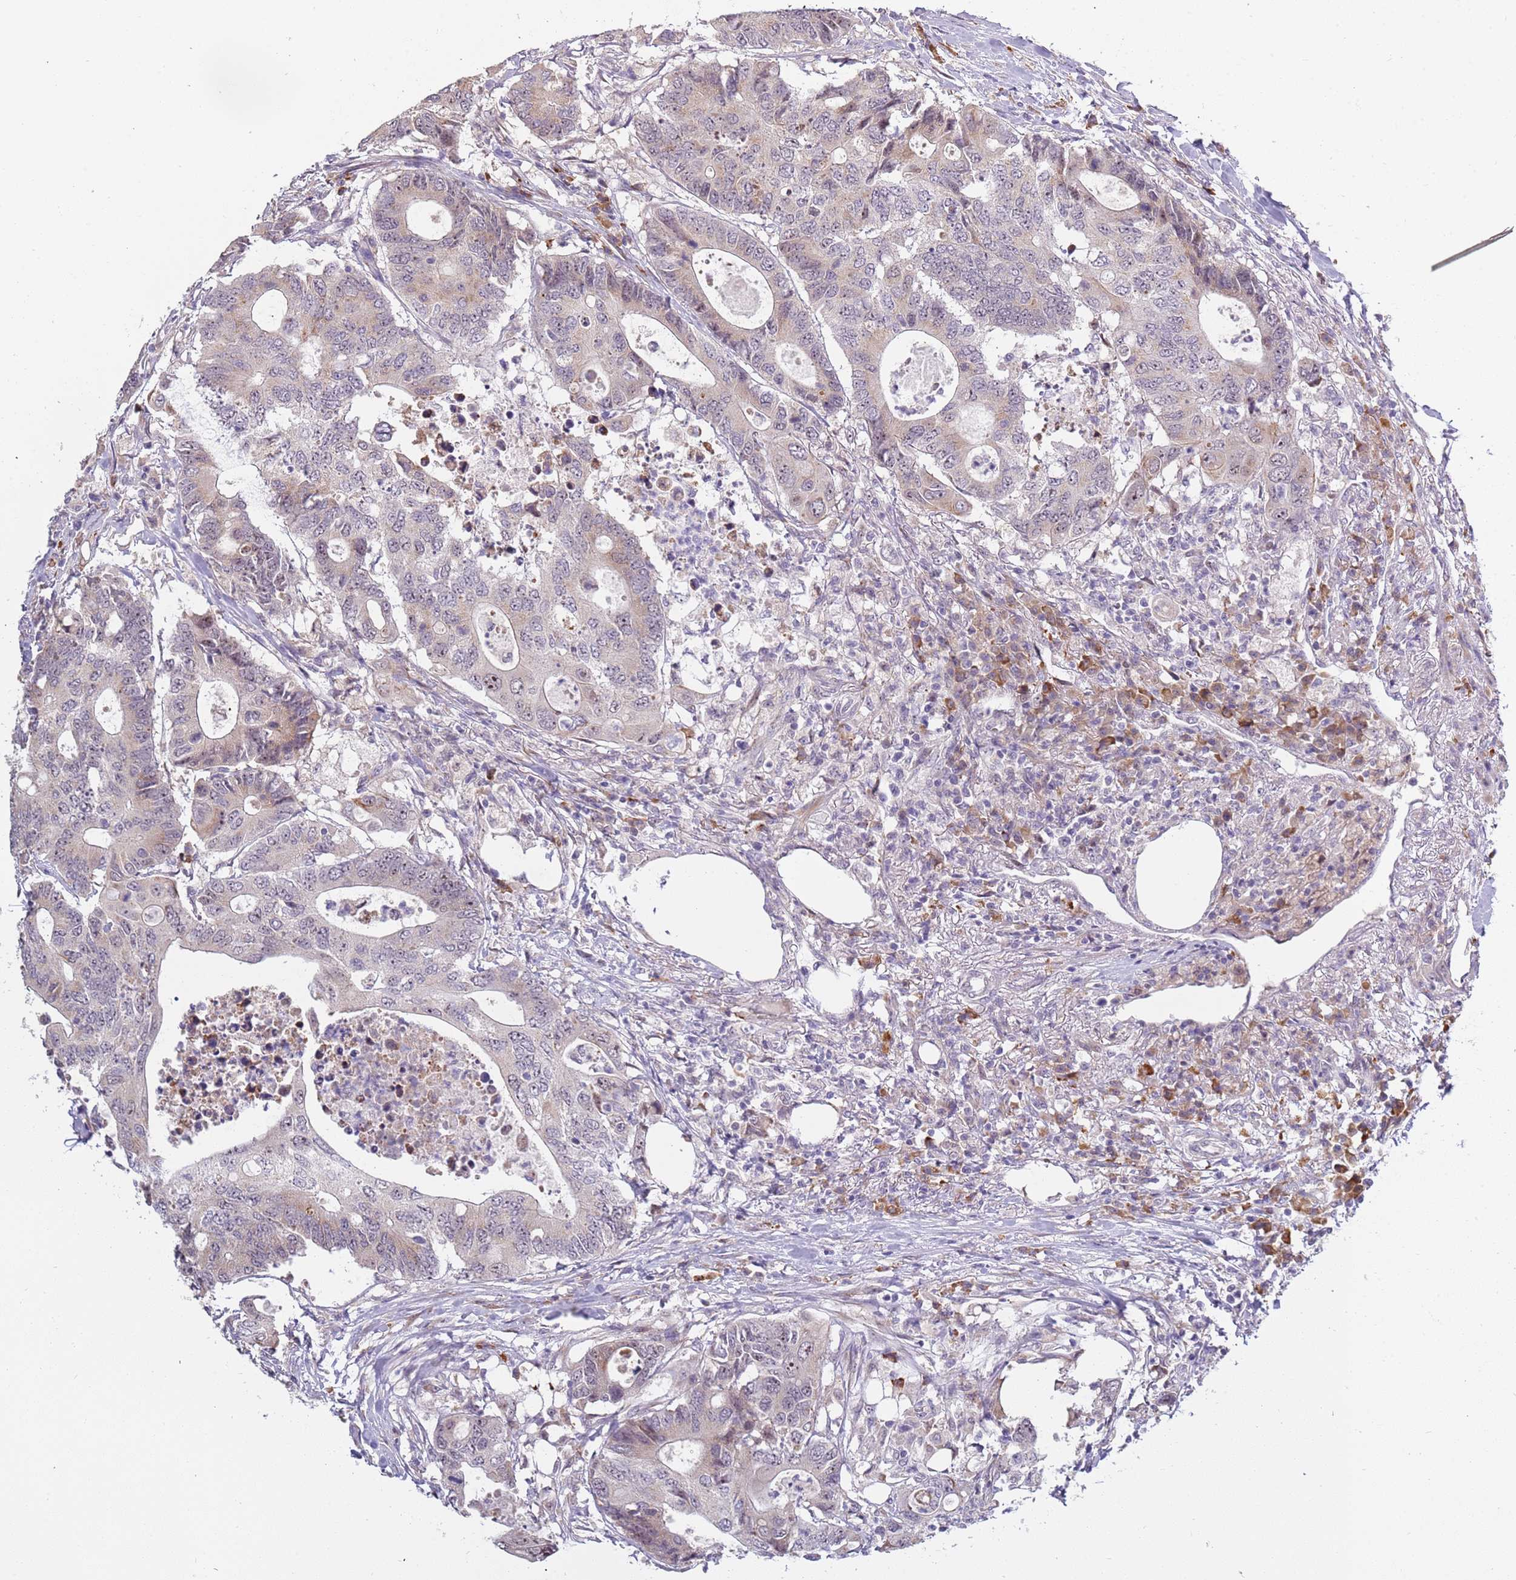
{"staining": {"intensity": "weak", "quantity": "<25%", "location": "cytoplasmic/membranous"}, "tissue": "colorectal cancer", "cell_type": "Tumor cells", "image_type": "cancer", "snomed": [{"axis": "morphology", "description": "Adenocarcinoma, NOS"}, {"axis": "topography", "description": "Colon"}], "caption": "The image reveals no significant expression in tumor cells of colorectal cancer.", "gene": "UCMA", "patient": {"sex": "male", "age": 71}}